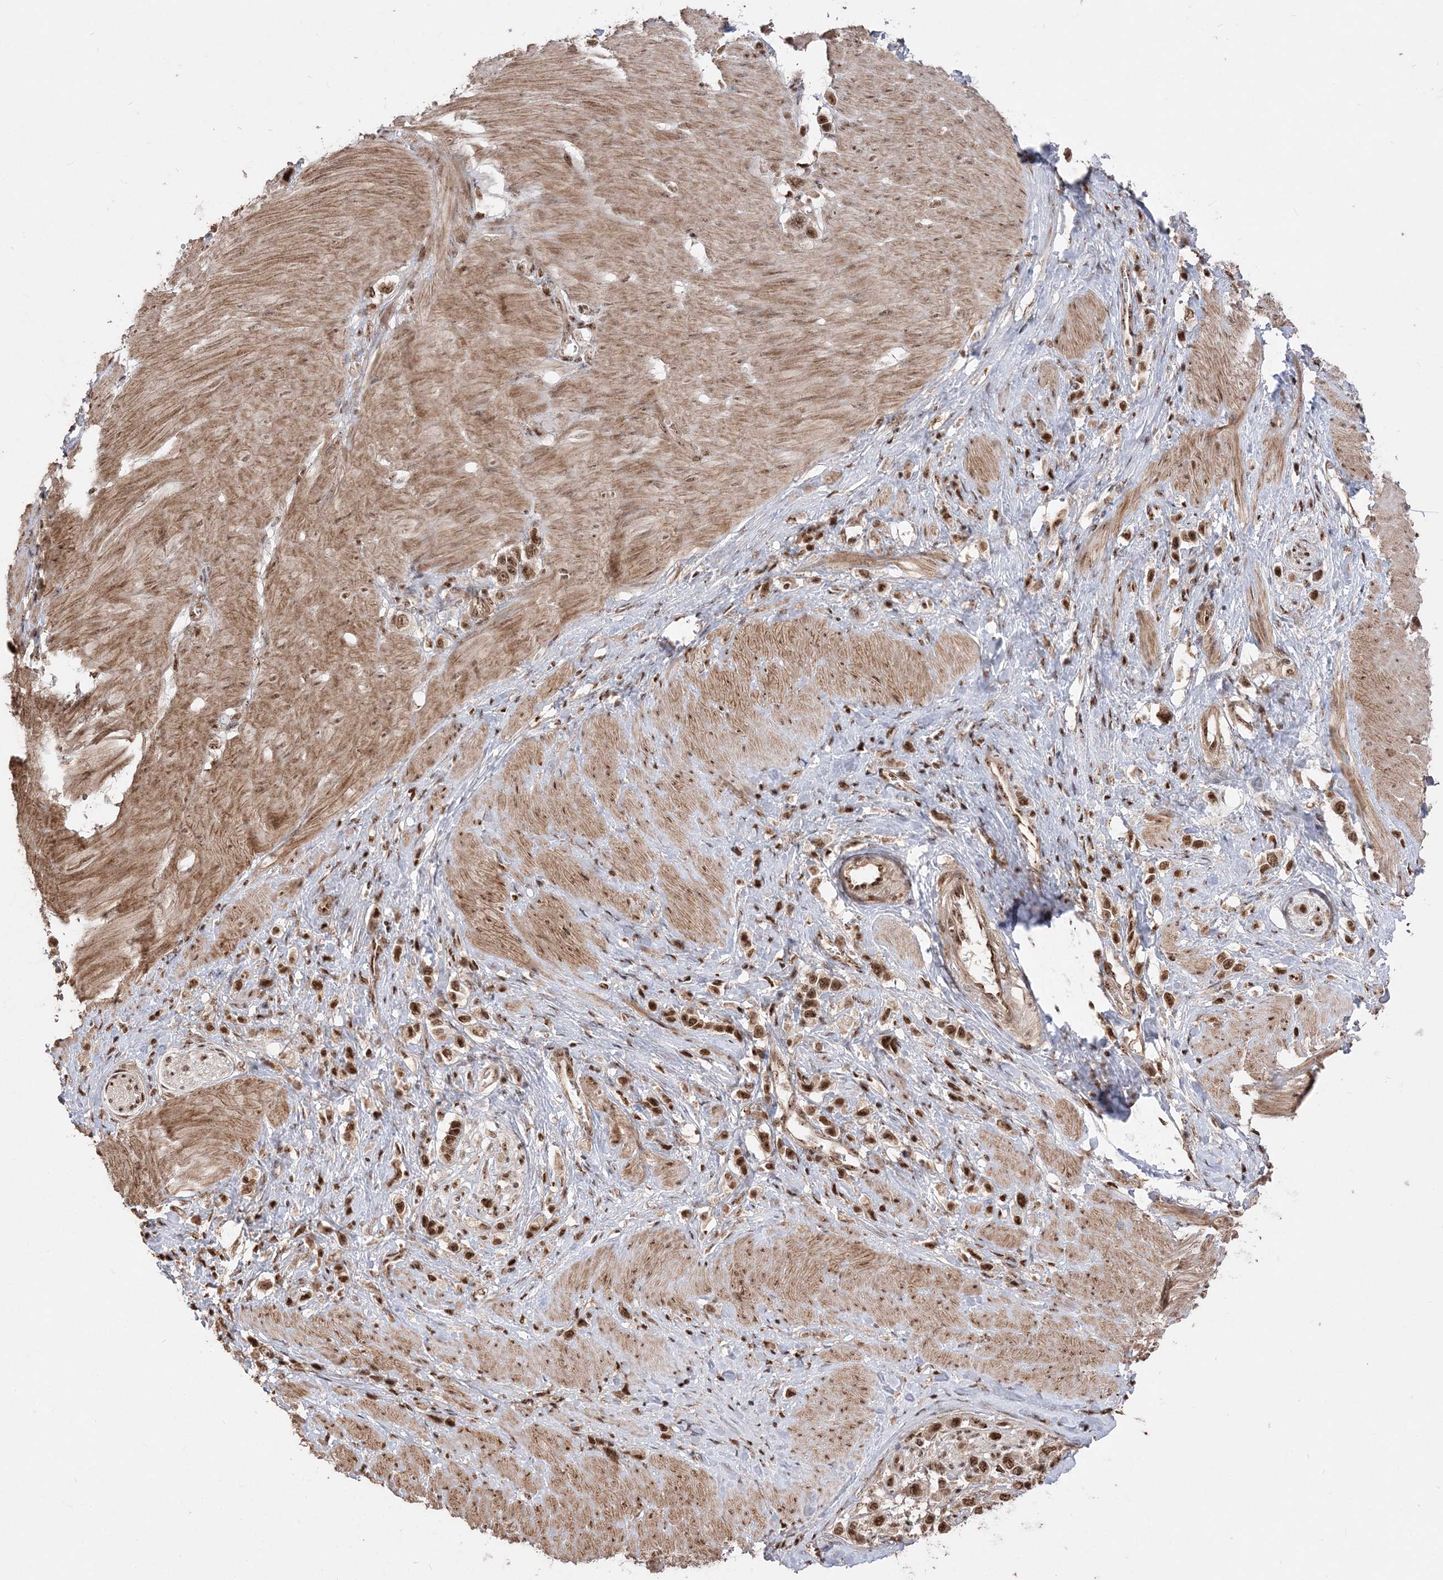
{"staining": {"intensity": "strong", "quantity": ">75%", "location": "nuclear"}, "tissue": "stomach cancer", "cell_type": "Tumor cells", "image_type": "cancer", "snomed": [{"axis": "morphology", "description": "Normal tissue, NOS"}, {"axis": "morphology", "description": "Adenocarcinoma, NOS"}, {"axis": "topography", "description": "Stomach, upper"}, {"axis": "topography", "description": "Stomach"}], "caption": "A high amount of strong nuclear positivity is seen in approximately >75% of tumor cells in stomach cancer (adenocarcinoma) tissue.", "gene": "RBM17", "patient": {"sex": "female", "age": 65}}